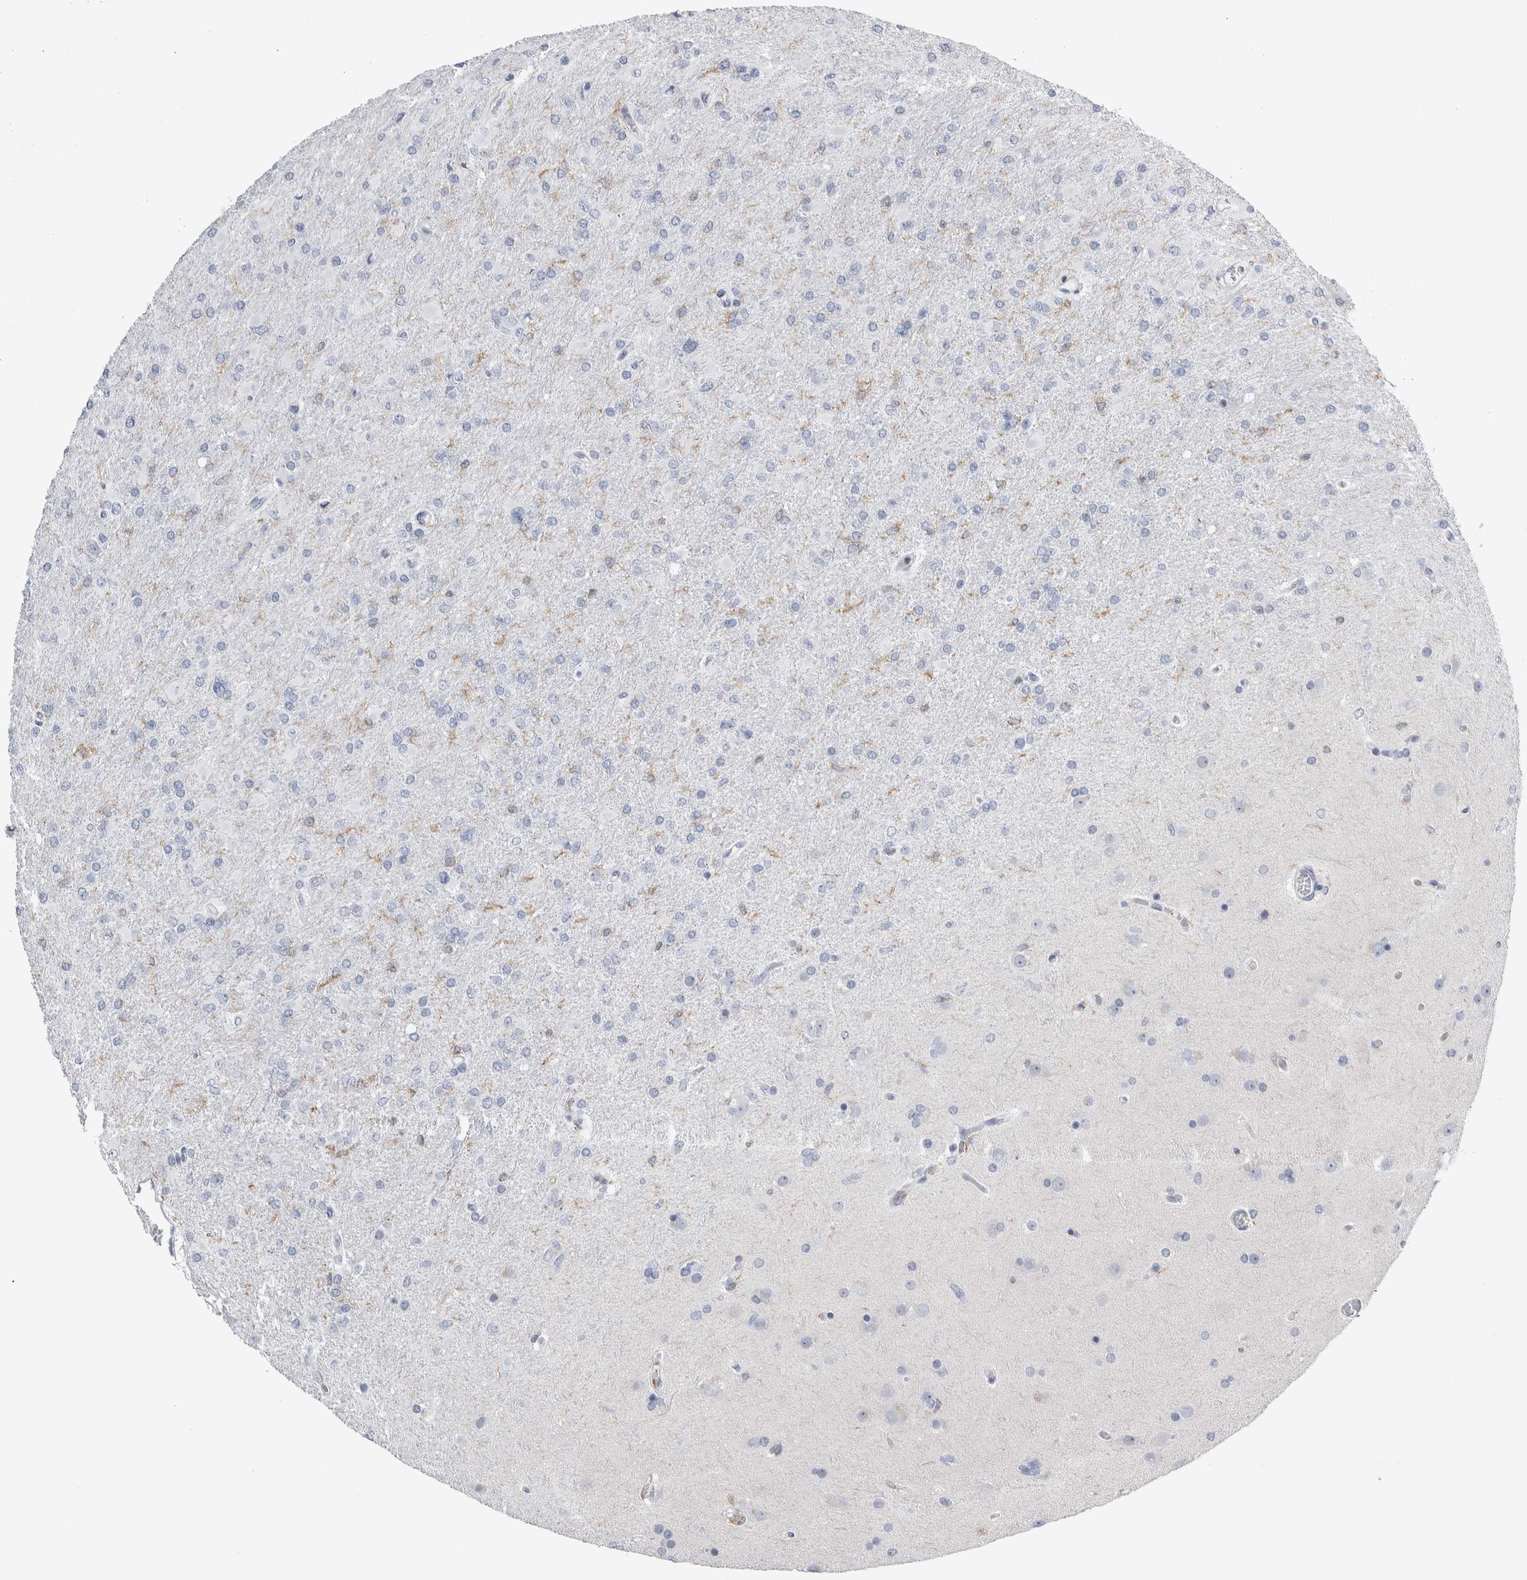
{"staining": {"intensity": "negative", "quantity": "none", "location": "none"}, "tissue": "glioma", "cell_type": "Tumor cells", "image_type": "cancer", "snomed": [{"axis": "morphology", "description": "Glioma, malignant, High grade"}, {"axis": "topography", "description": "Cerebral cortex"}], "caption": "Human malignant glioma (high-grade) stained for a protein using IHC demonstrates no staining in tumor cells.", "gene": "SKAP2", "patient": {"sex": "female", "age": 36}}